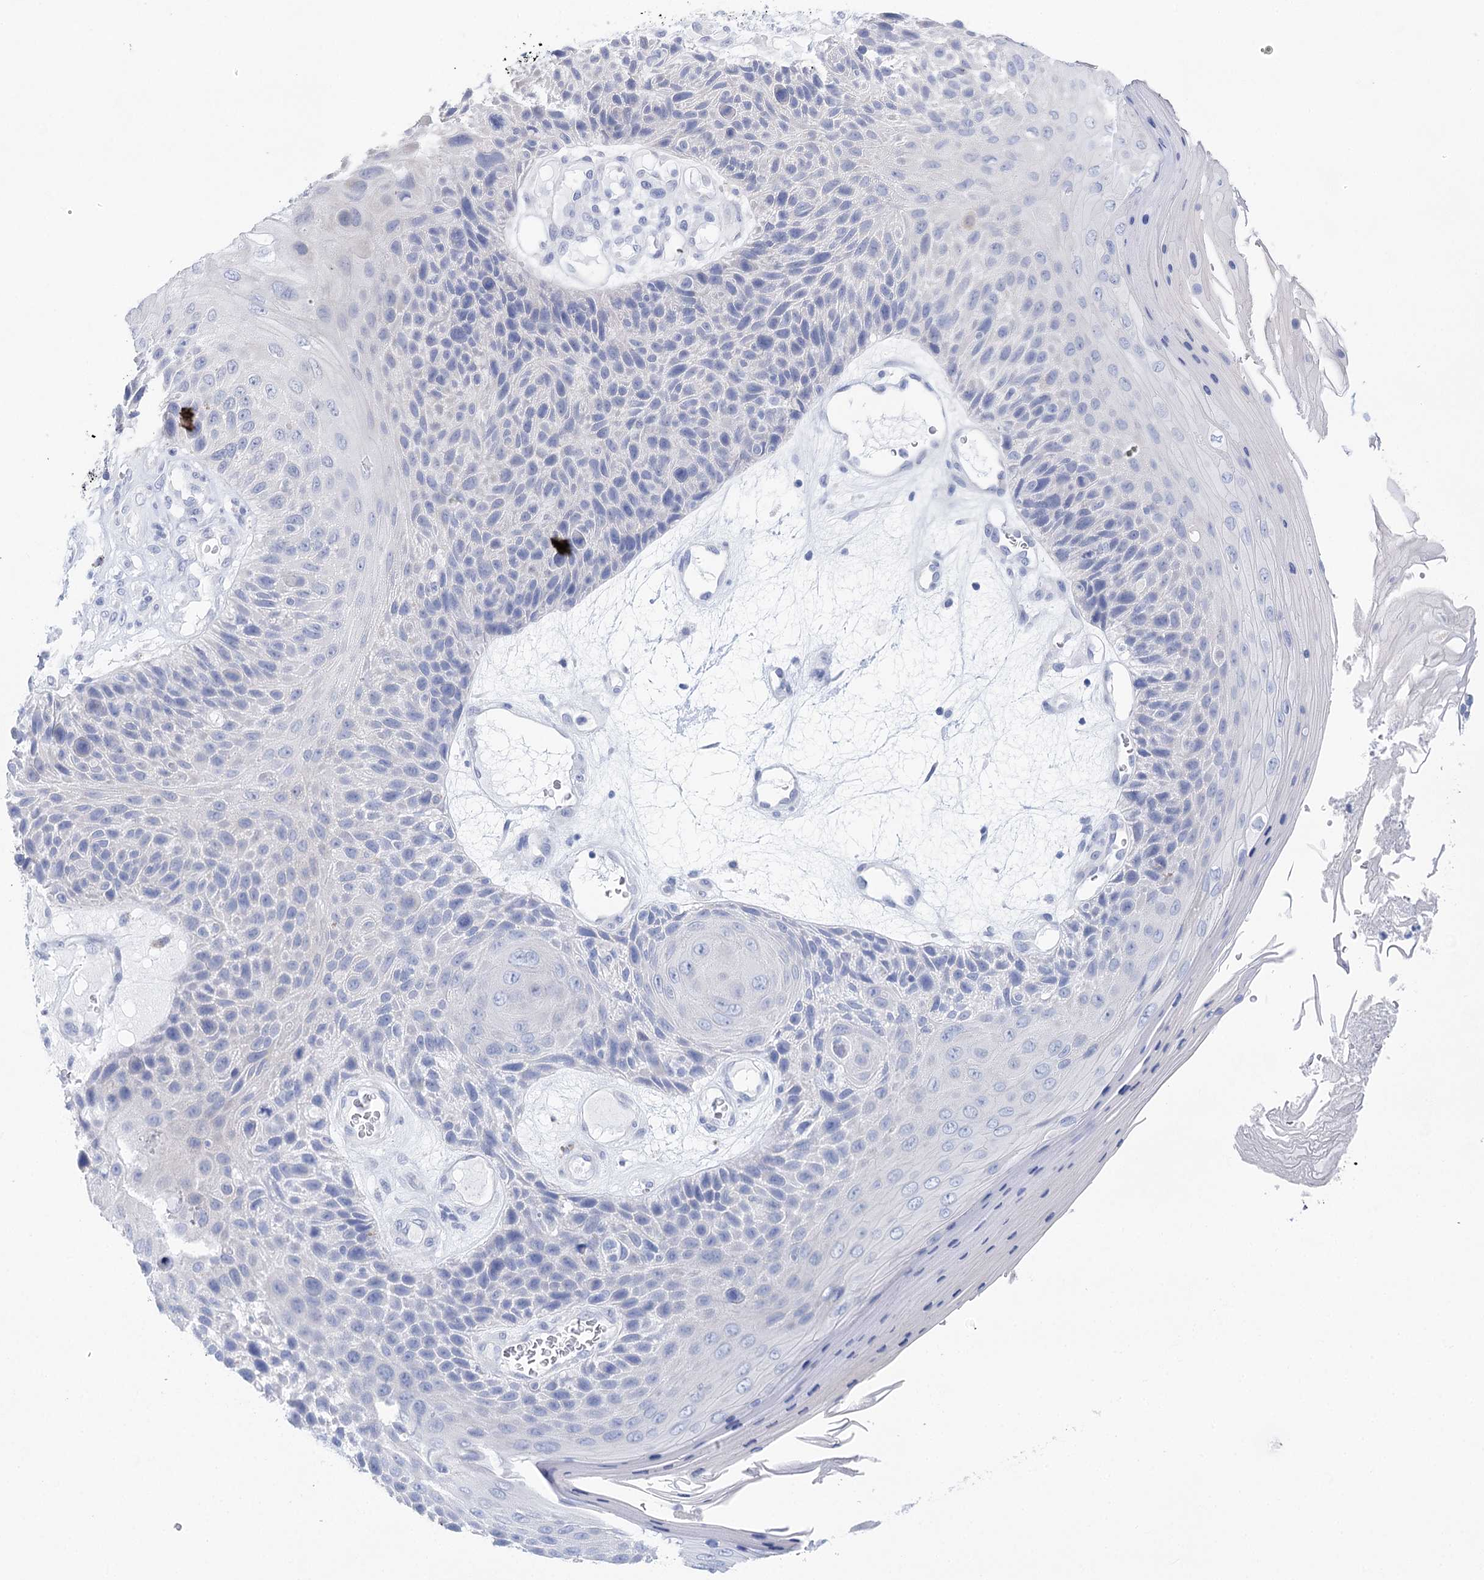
{"staining": {"intensity": "negative", "quantity": "none", "location": "none"}, "tissue": "skin cancer", "cell_type": "Tumor cells", "image_type": "cancer", "snomed": [{"axis": "morphology", "description": "Squamous cell carcinoma, NOS"}, {"axis": "topography", "description": "Skin"}], "caption": "High power microscopy photomicrograph of an immunohistochemistry image of skin cancer (squamous cell carcinoma), revealing no significant expression in tumor cells.", "gene": "LALBA", "patient": {"sex": "female", "age": 88}}